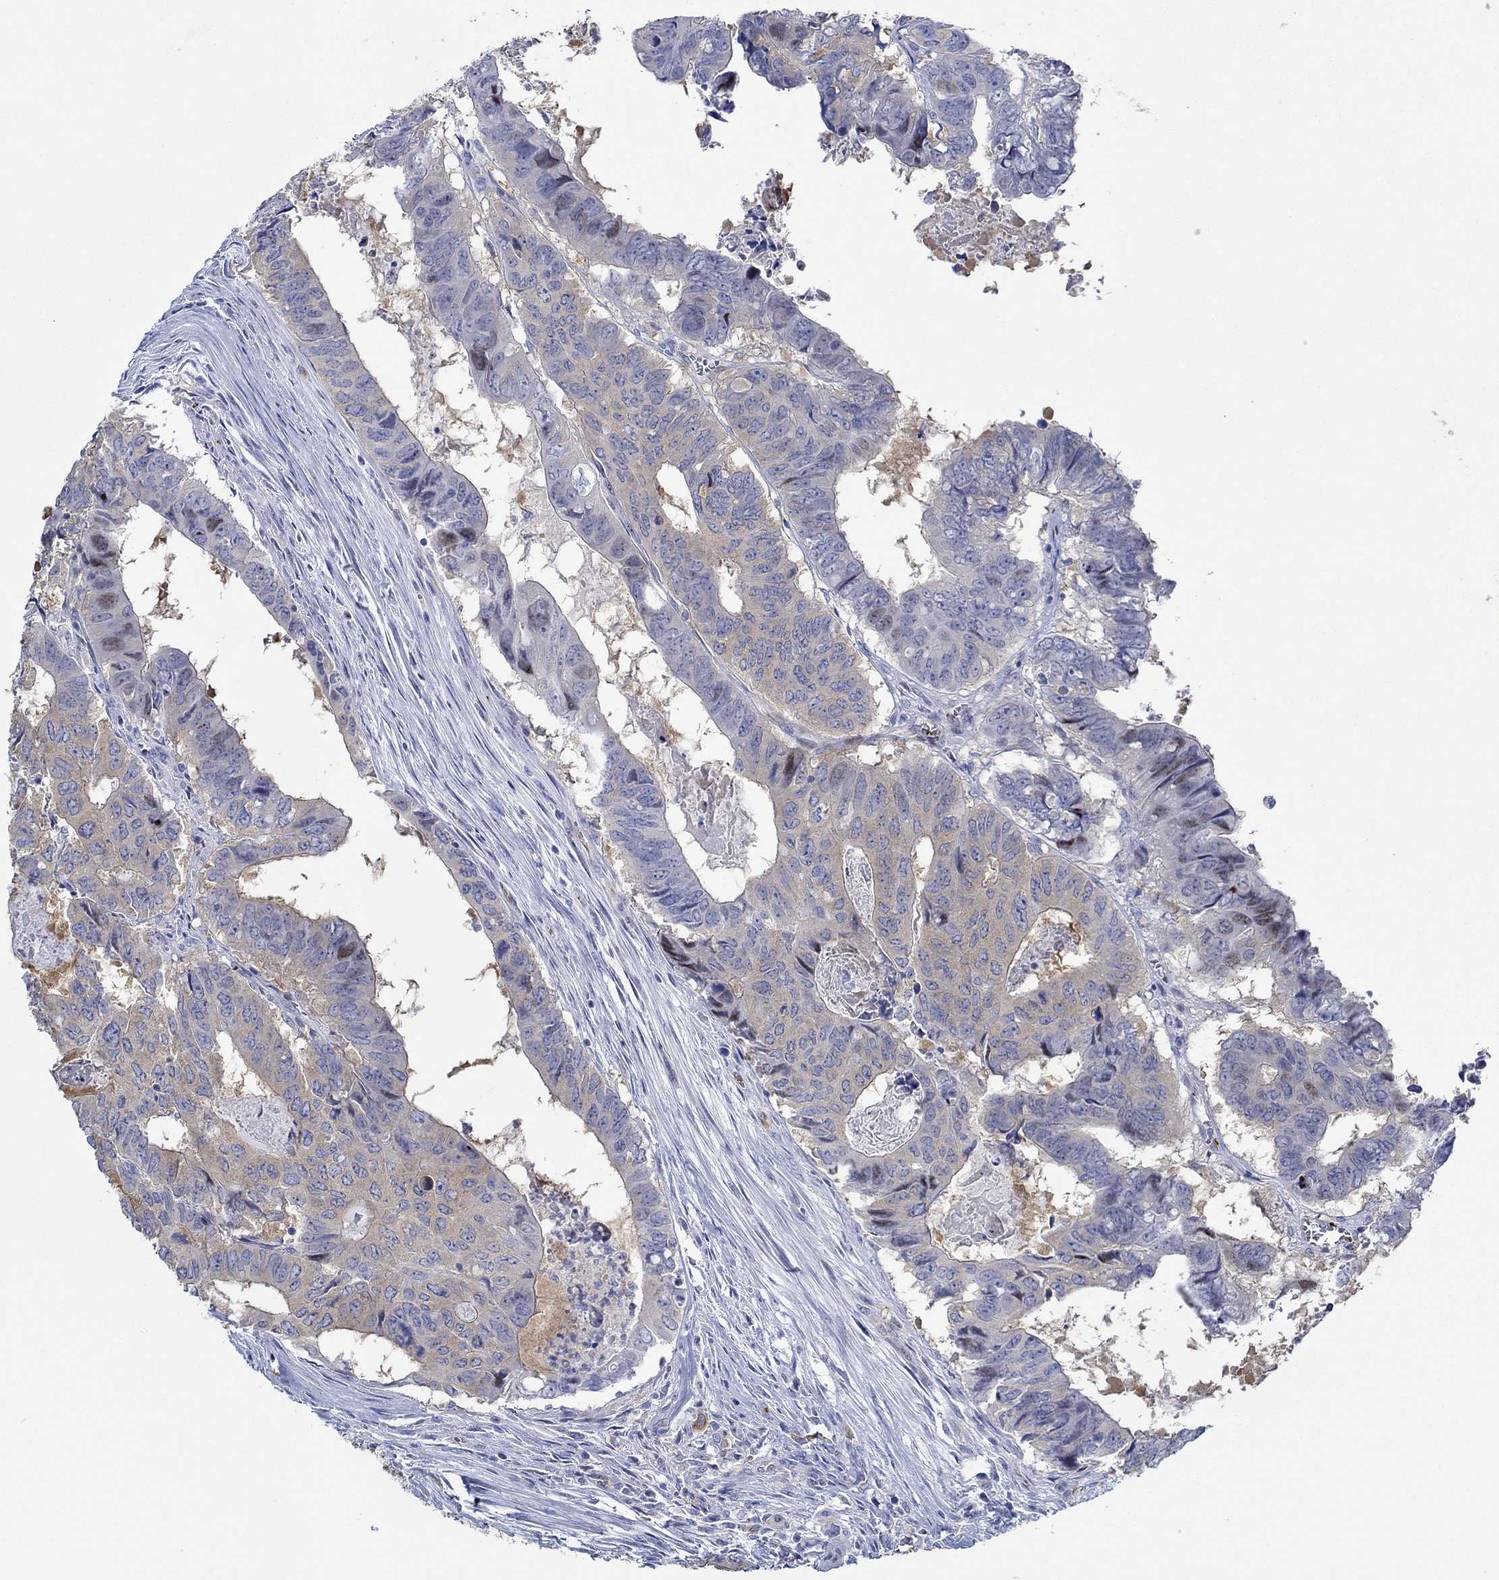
{"staining": {"intensity": "moderate", "quantity": "<25%", "location": "cytoplasmic/membranous"}, "tissue": "colorectal cancer", "cell_type": "Tumor cells", "image_type": "cancer", "snomed": [{"axis": "morphology", "description": "Adenocarcinoma, NOS"}, {"axis": "topography", "description": "Colon"}], "caption": "Colorectal cancer (adenocarcinoma) stained for a protein (brown) reveals moderate cytoplasmic/membranous positive positivity in approximately <25% of tumor cells.", "gene": "SLC27A3", "patient": {"sex": "male", "age": 79}}